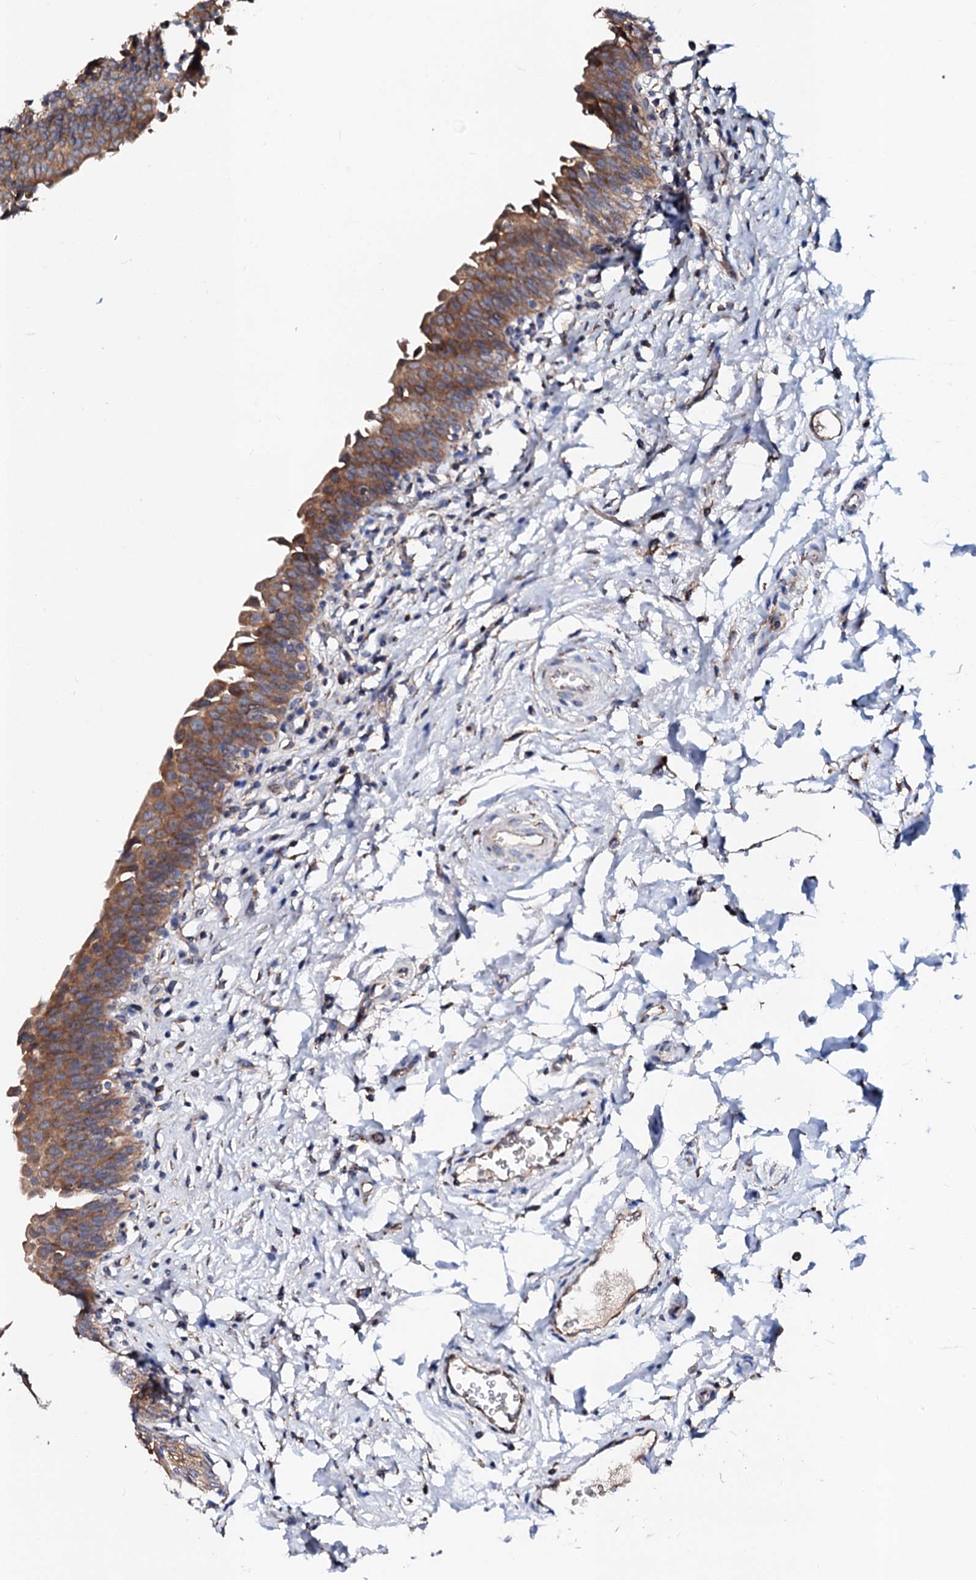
{"staining": {"intensity": "moderate", "quantity": ">75%", "location": "cytoplasmic/membranous"}, "tissue": "urinary bladder", "cell_type": "Urothelial cells", "image_type": "normal", "snomed": [{"axis": "morphology", "description": "Normal tissue, NOS"}, {"axis": "topography", "description": "Urinary bladder"}], "caption": "The image shows immunohistochemical staining of normal urinary bladder. There is moderate cytoplasmic/membranous positivity is appreciated in about >75% of urothelial cells. (DAB (3,3'-diaminobenzidine) IHC, brown staining for protein, blue staining for nuclei).", "gene": "UBE3C", "patient": {"sex": "male", "age": 83}}